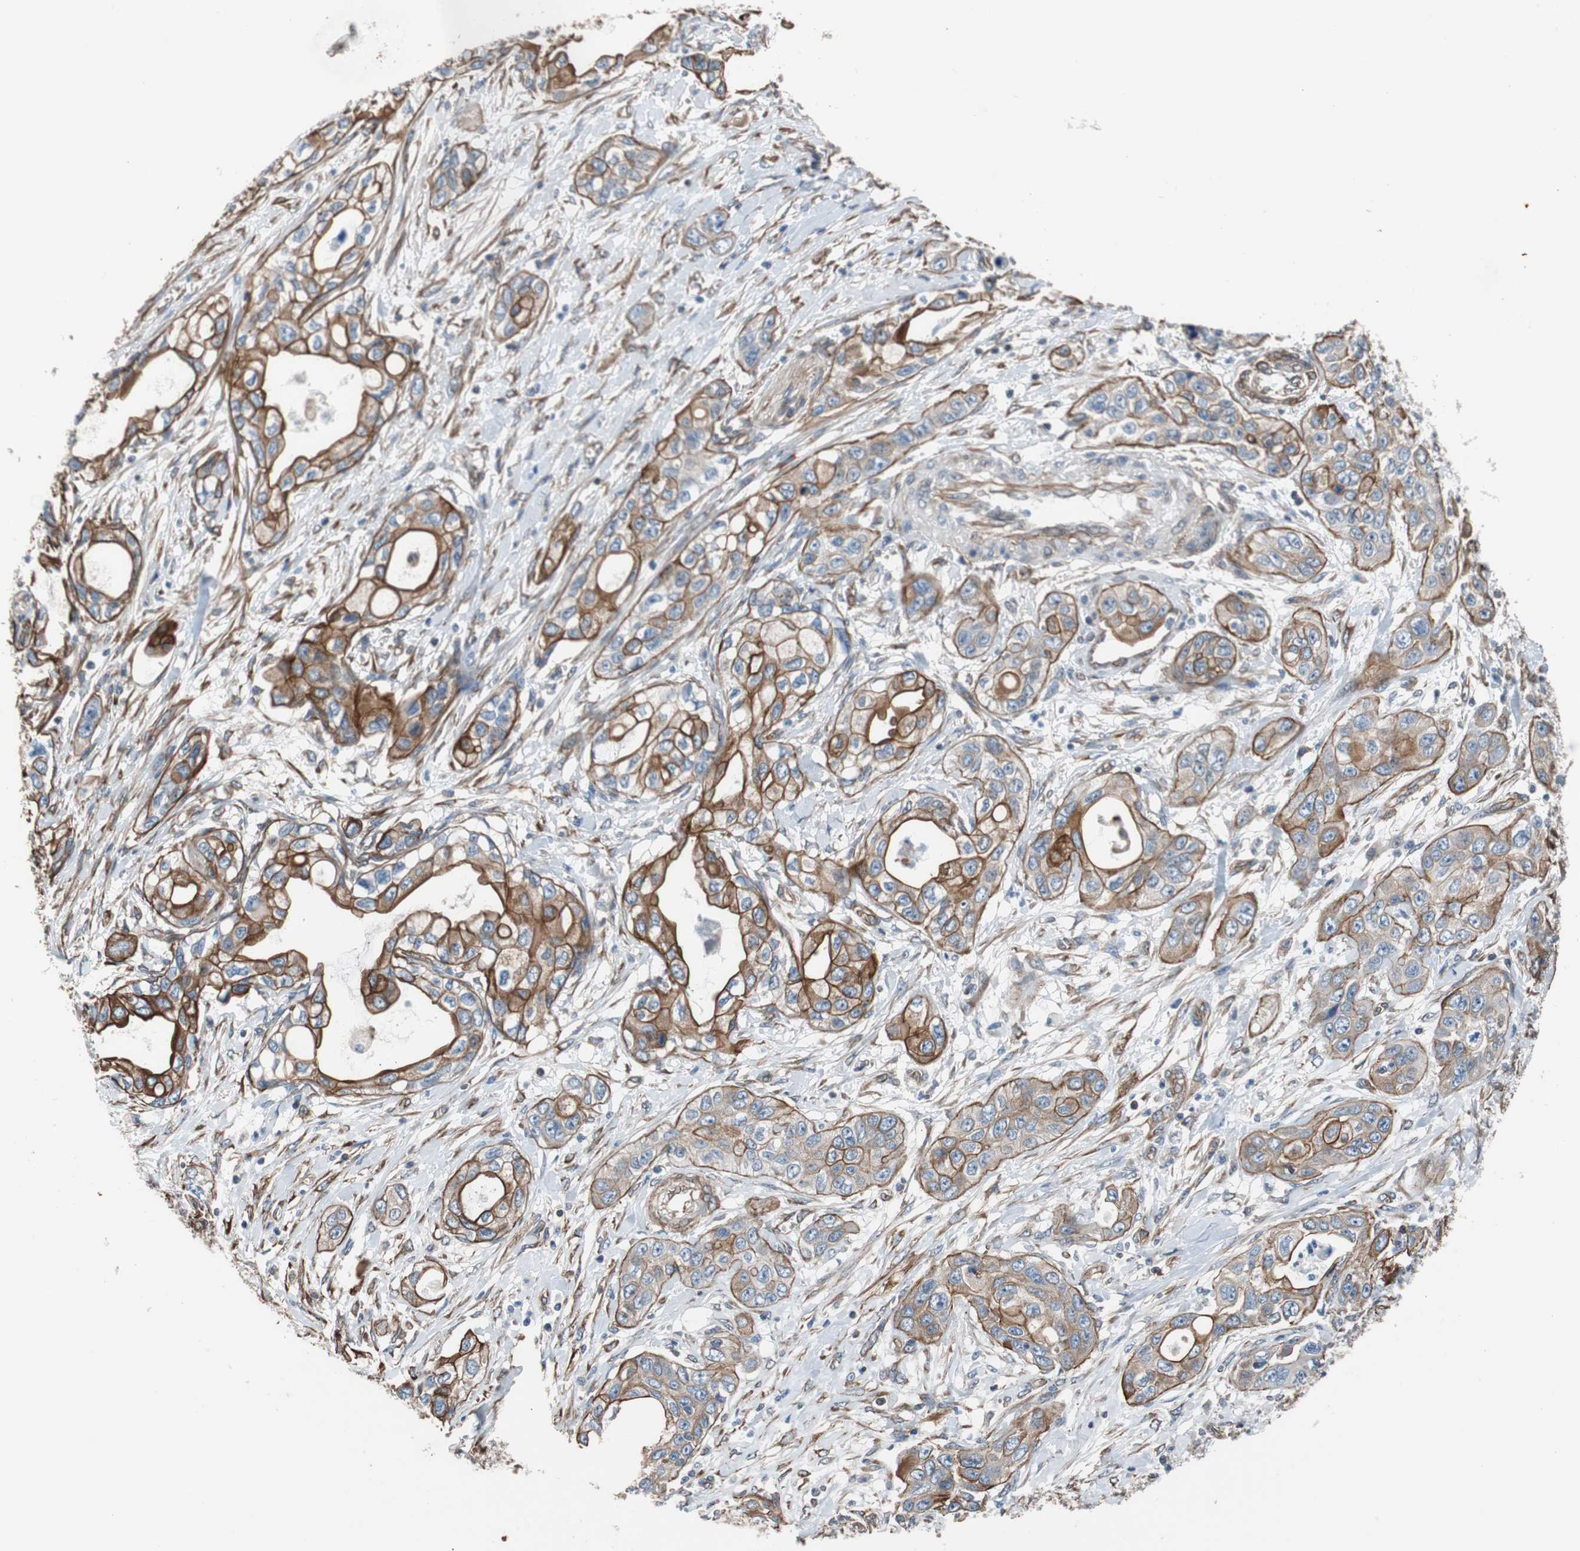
{"staining": {"intensity": "moderate", "quantity": "25%-75%", "location": "cytoplasmic/membranous"}, "tissue": "pancreatic cancer", "cell_type": "Tumor cells", "image_type": "cancer", "snomed": [{"axis": "morphology", "description": "Adenocarcinoma, NOS"}, {"axis": "topography", "description": "Pancreas"}], "caption": "A high-resolution micrograph shows immunohistochemistry (IHC) staining of adenocarcinoma (pancreatic), which demonstrates moderate cytoplasmic/membranous expression in about 25%-75% of tumor cells.", "gene": "KIF3B", "patient": {"sex": "female", "age": 70}}